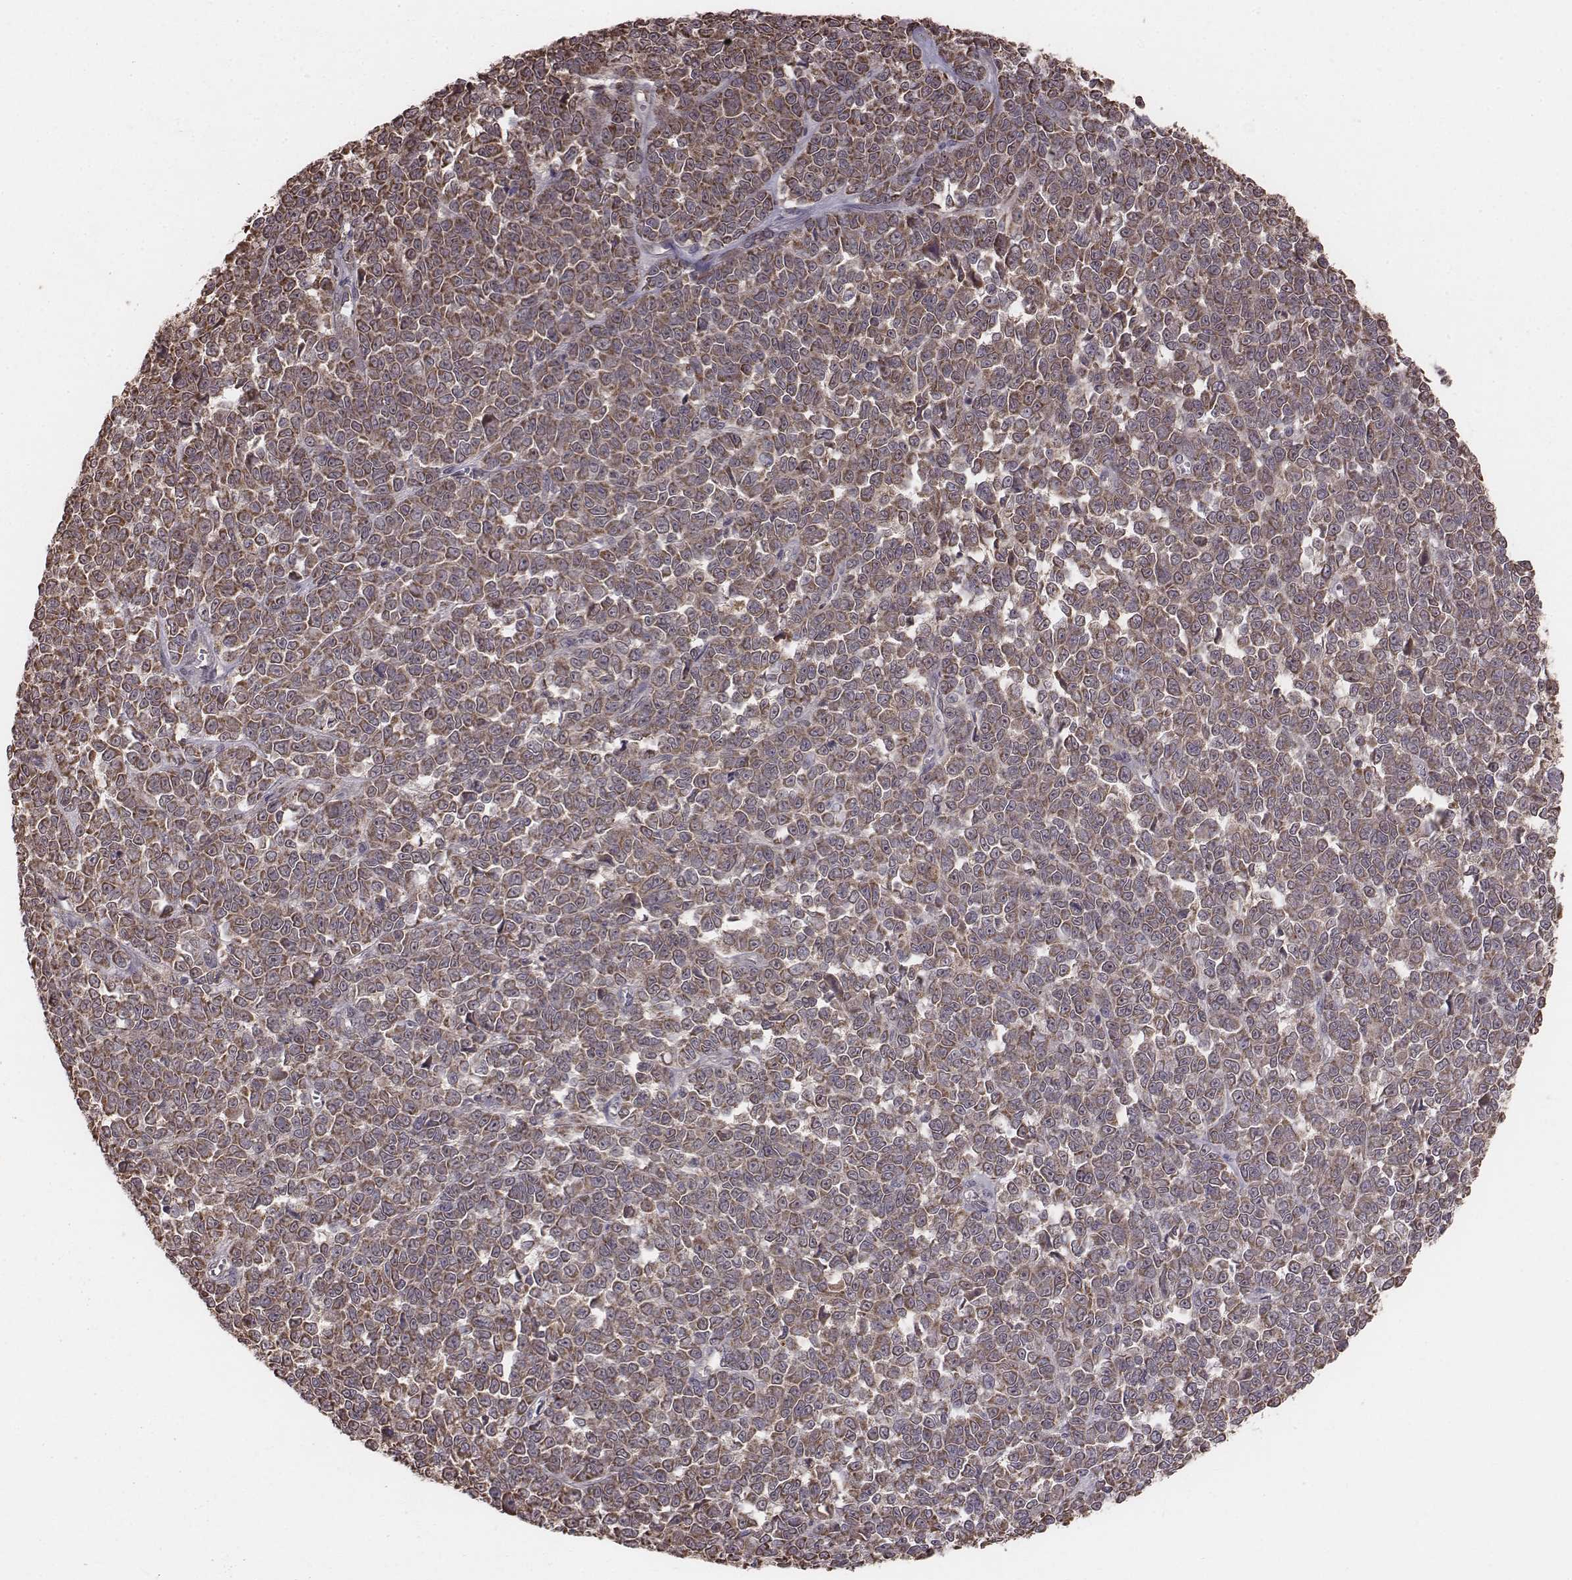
{"staining": {"intensity": "moderate", "quantity": ">75%", "location": "cytoplasmic/membranous"}, "tissue": "melanoma", "cell_type": "Tumor cells", "image_type": "cancer", "snomed": [{"axis": "morphology", "description": "Malignant melanoma, NOS"}, {"axis": "topography", "description": "Skin"}], "caption": "Immunohistochemistry (IHC) of malignant melanoma exhibits medium levels of moderate cytoplasmic/membranous staining in approximately >75% of tumor cells.", "gene": "PDCD2L", "patient": {"sex": "female", "age": 95}}